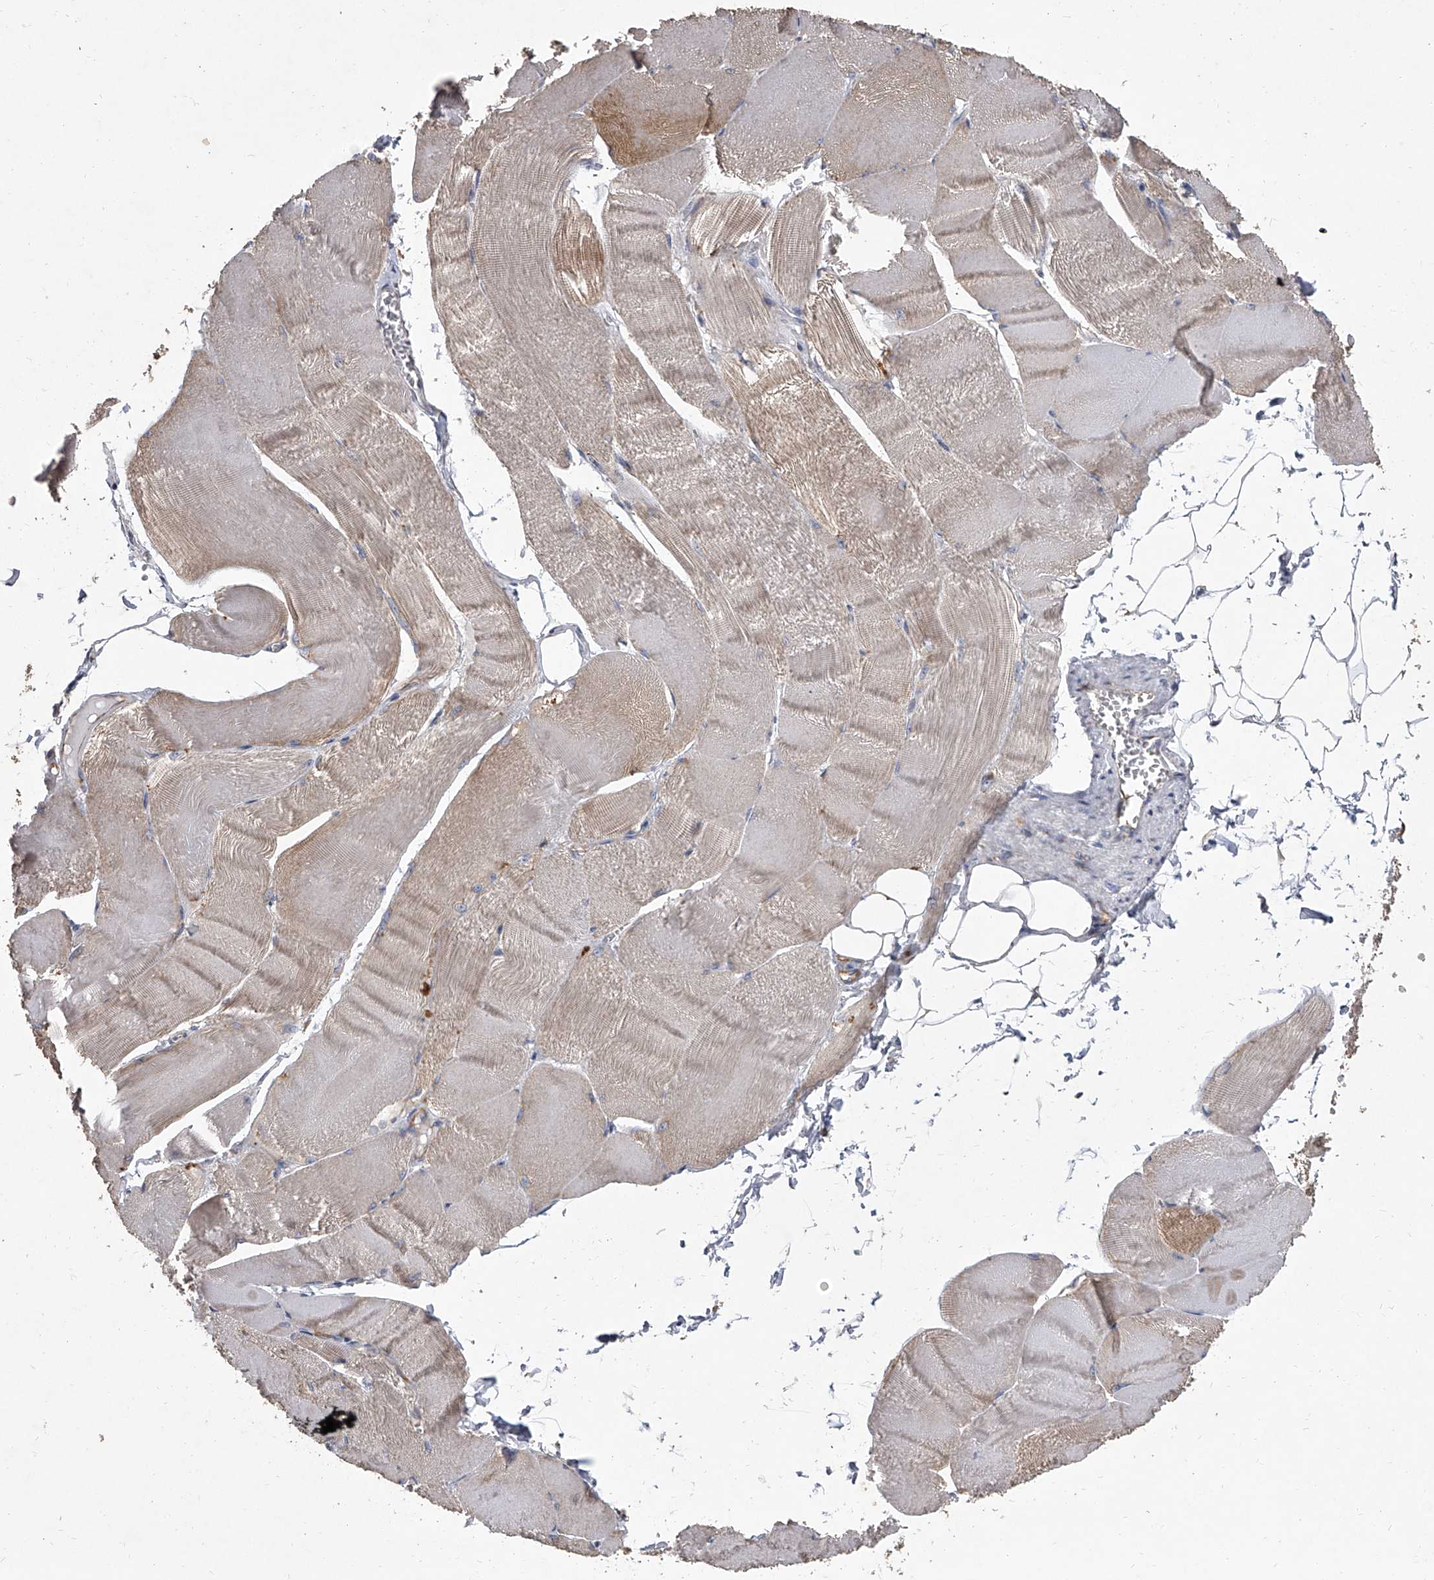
{"staining": {"intensity": "weak", "quantity": "<25%", "location": "cytoplasmic/membranous"}, "tissue": "skeletal muscle", "cell_type": "Myocytes", "image_type": "normal", "snomed": [{"axis": "morphology", "description": "Normal tissue, NOS"}, {"axis": "morphology", "description": "Basal cell carcinoma"}, {"axis": "topography", "description": "Skeletal muscle"}], "caption": "IHC photomicrograph of benign skeletal muscle: skeletal muscle stained with DAB (3,3'-diaminobenzidine) displays no significant protein staining in myocytes.", "gene": "EIF2S2", "patient": {"sex": "female", "age": 64}}